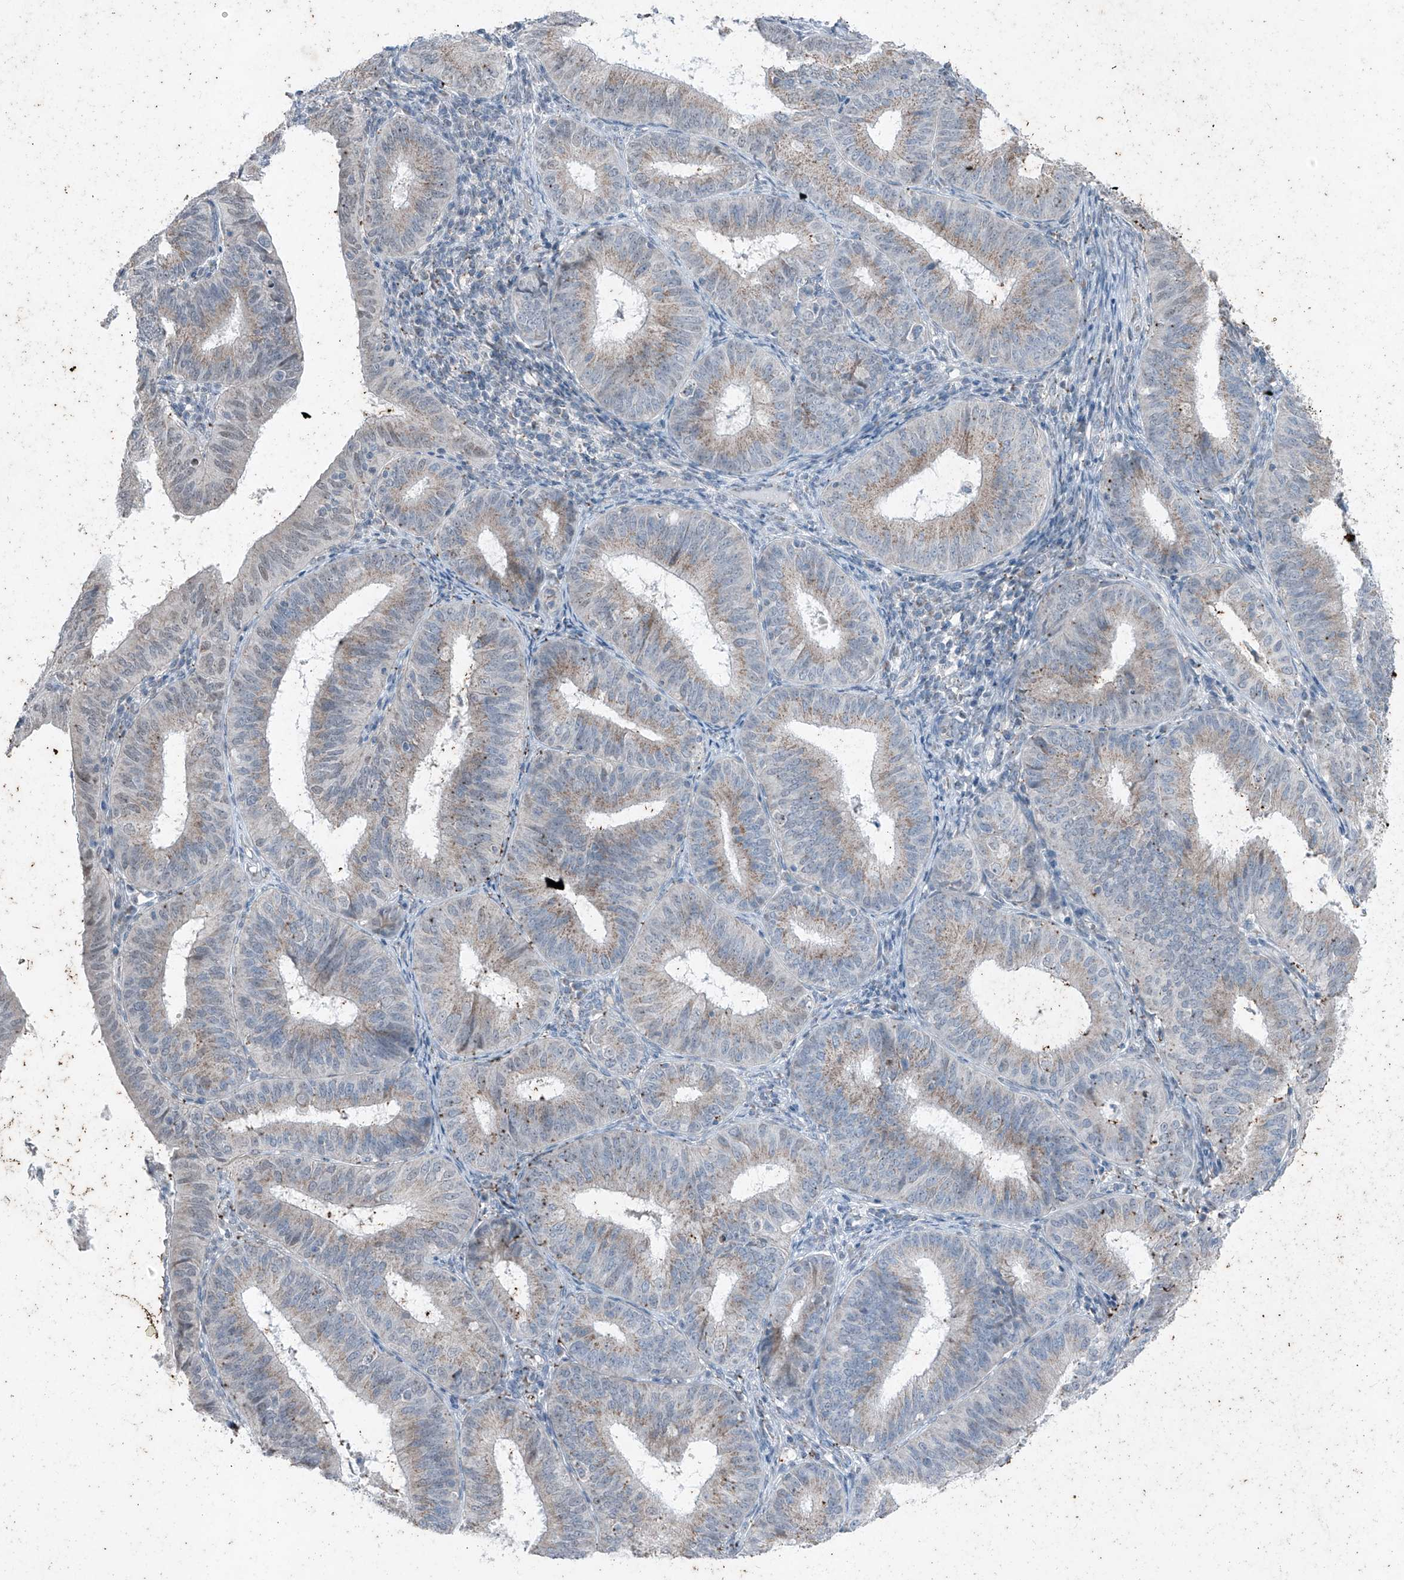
{"staining": {"intensity": "weak", "quantity": "25%-75%", "location": "cytoplasmic/membranous"}, "tissue": "endometrial cancer", "cell_type": "Tumor cells", "image_type": "cancer", "snomed": [{"axis": "morphology", "description": "Adenocarcinoma, NOS"}, {"axis": "topography", "description": "Endometrium"}], "caption": "Protein staining demonstrates weak cytoplasmic/membranous expression in approximately 25%-75% of tumor cells in endometrial cancer.", "gene": "DYRK1B", "patient": {"sex": "female", "age": 51}}